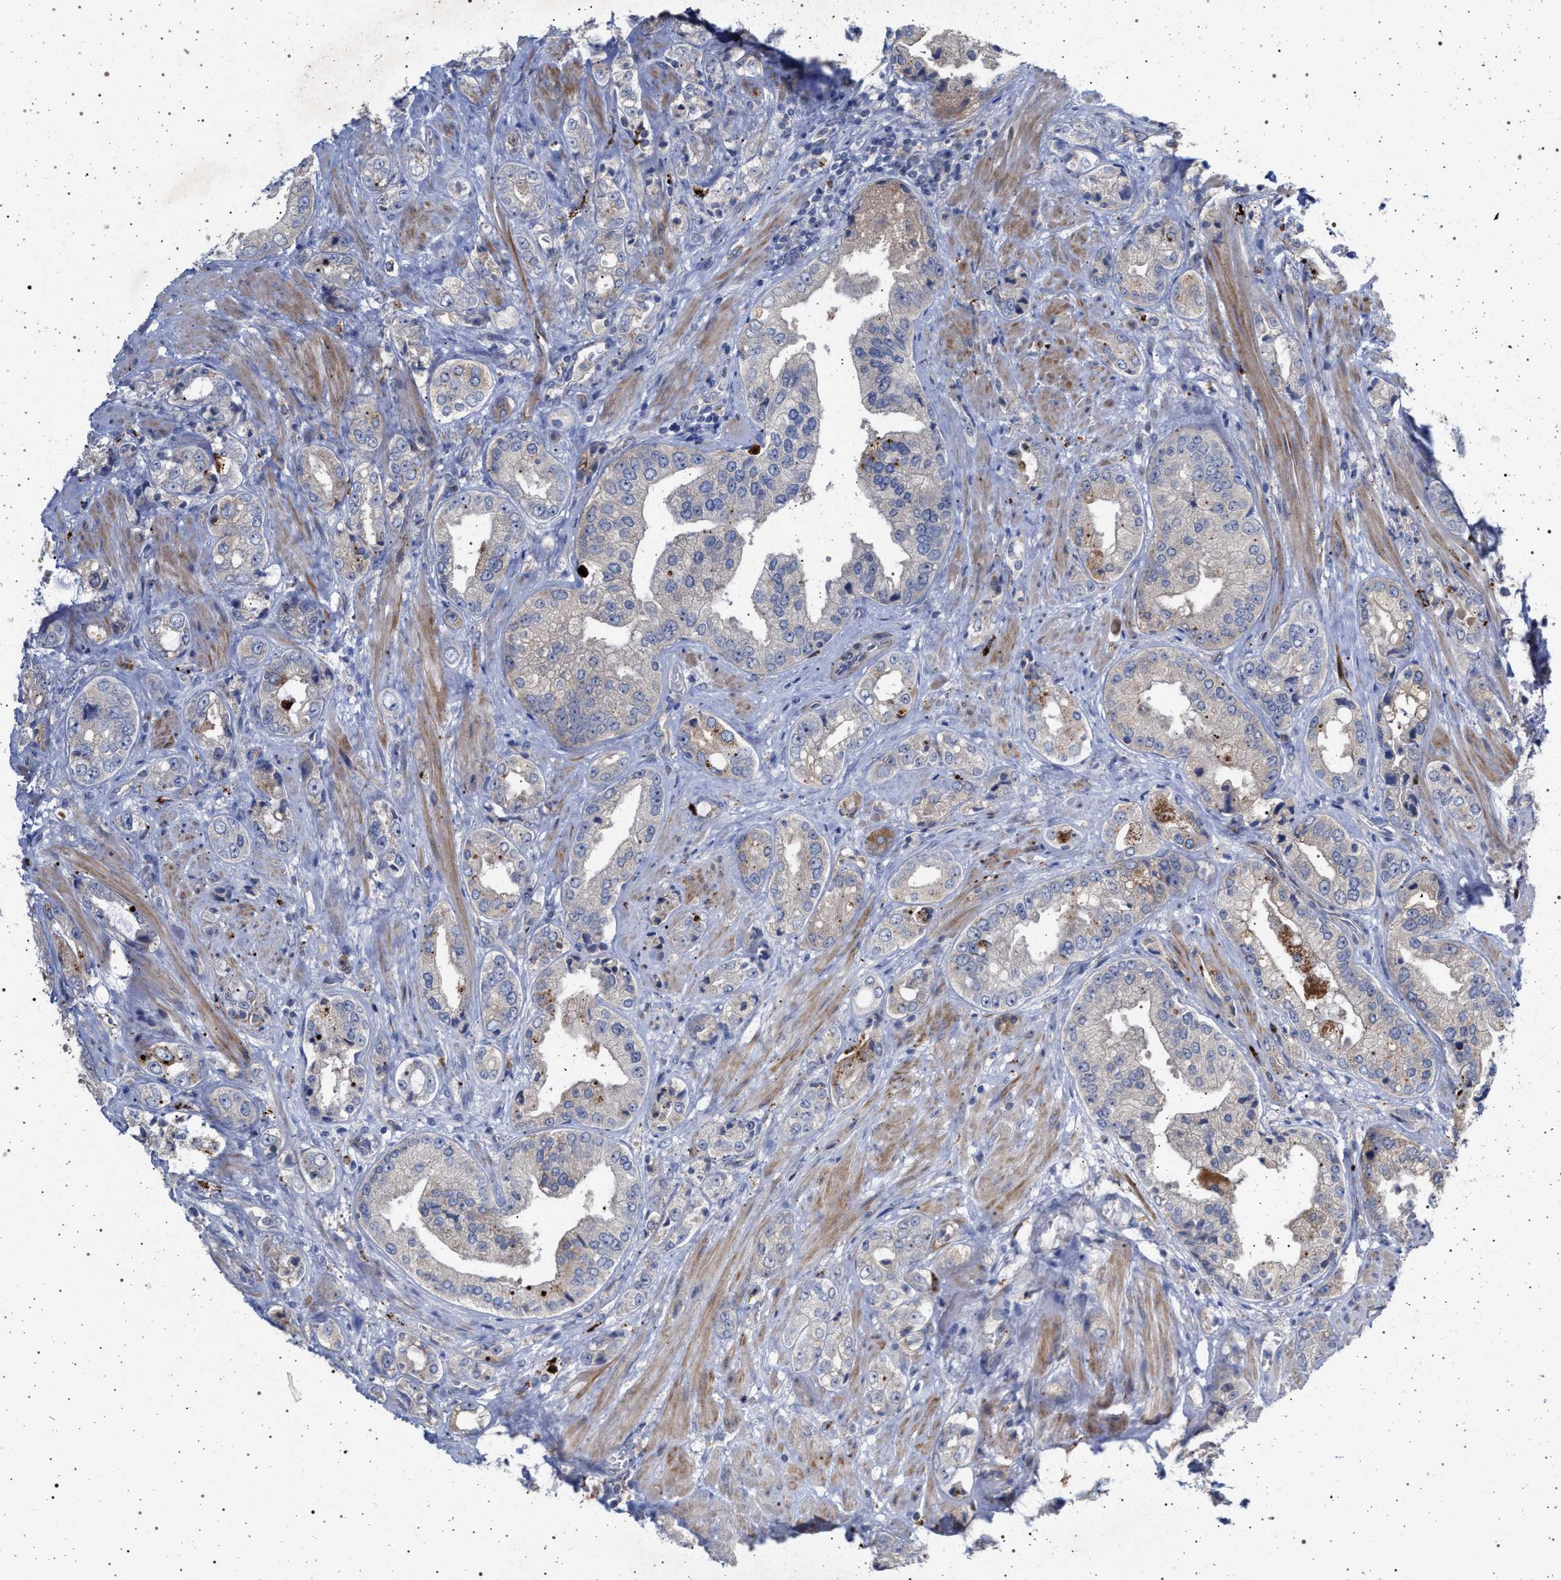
{"staining": {"intensity": "weak", "quantity": "<25%", "location": "cytoplasmic/membranous"}, "tissue": "prostate cancer", "cell_type": "Tumor cells", "image_type": "cancer", "snomed": [{"axis": "morphology", "description": "Adenocarcinoma, High grade"}, {"axis": "topography", "description": "Prostate"}], "caption": "An image of human prostate cancer is negative for staining in tumor cells.", "gene": "RBM48", "patient": {"sex": "male", "age": 61}}